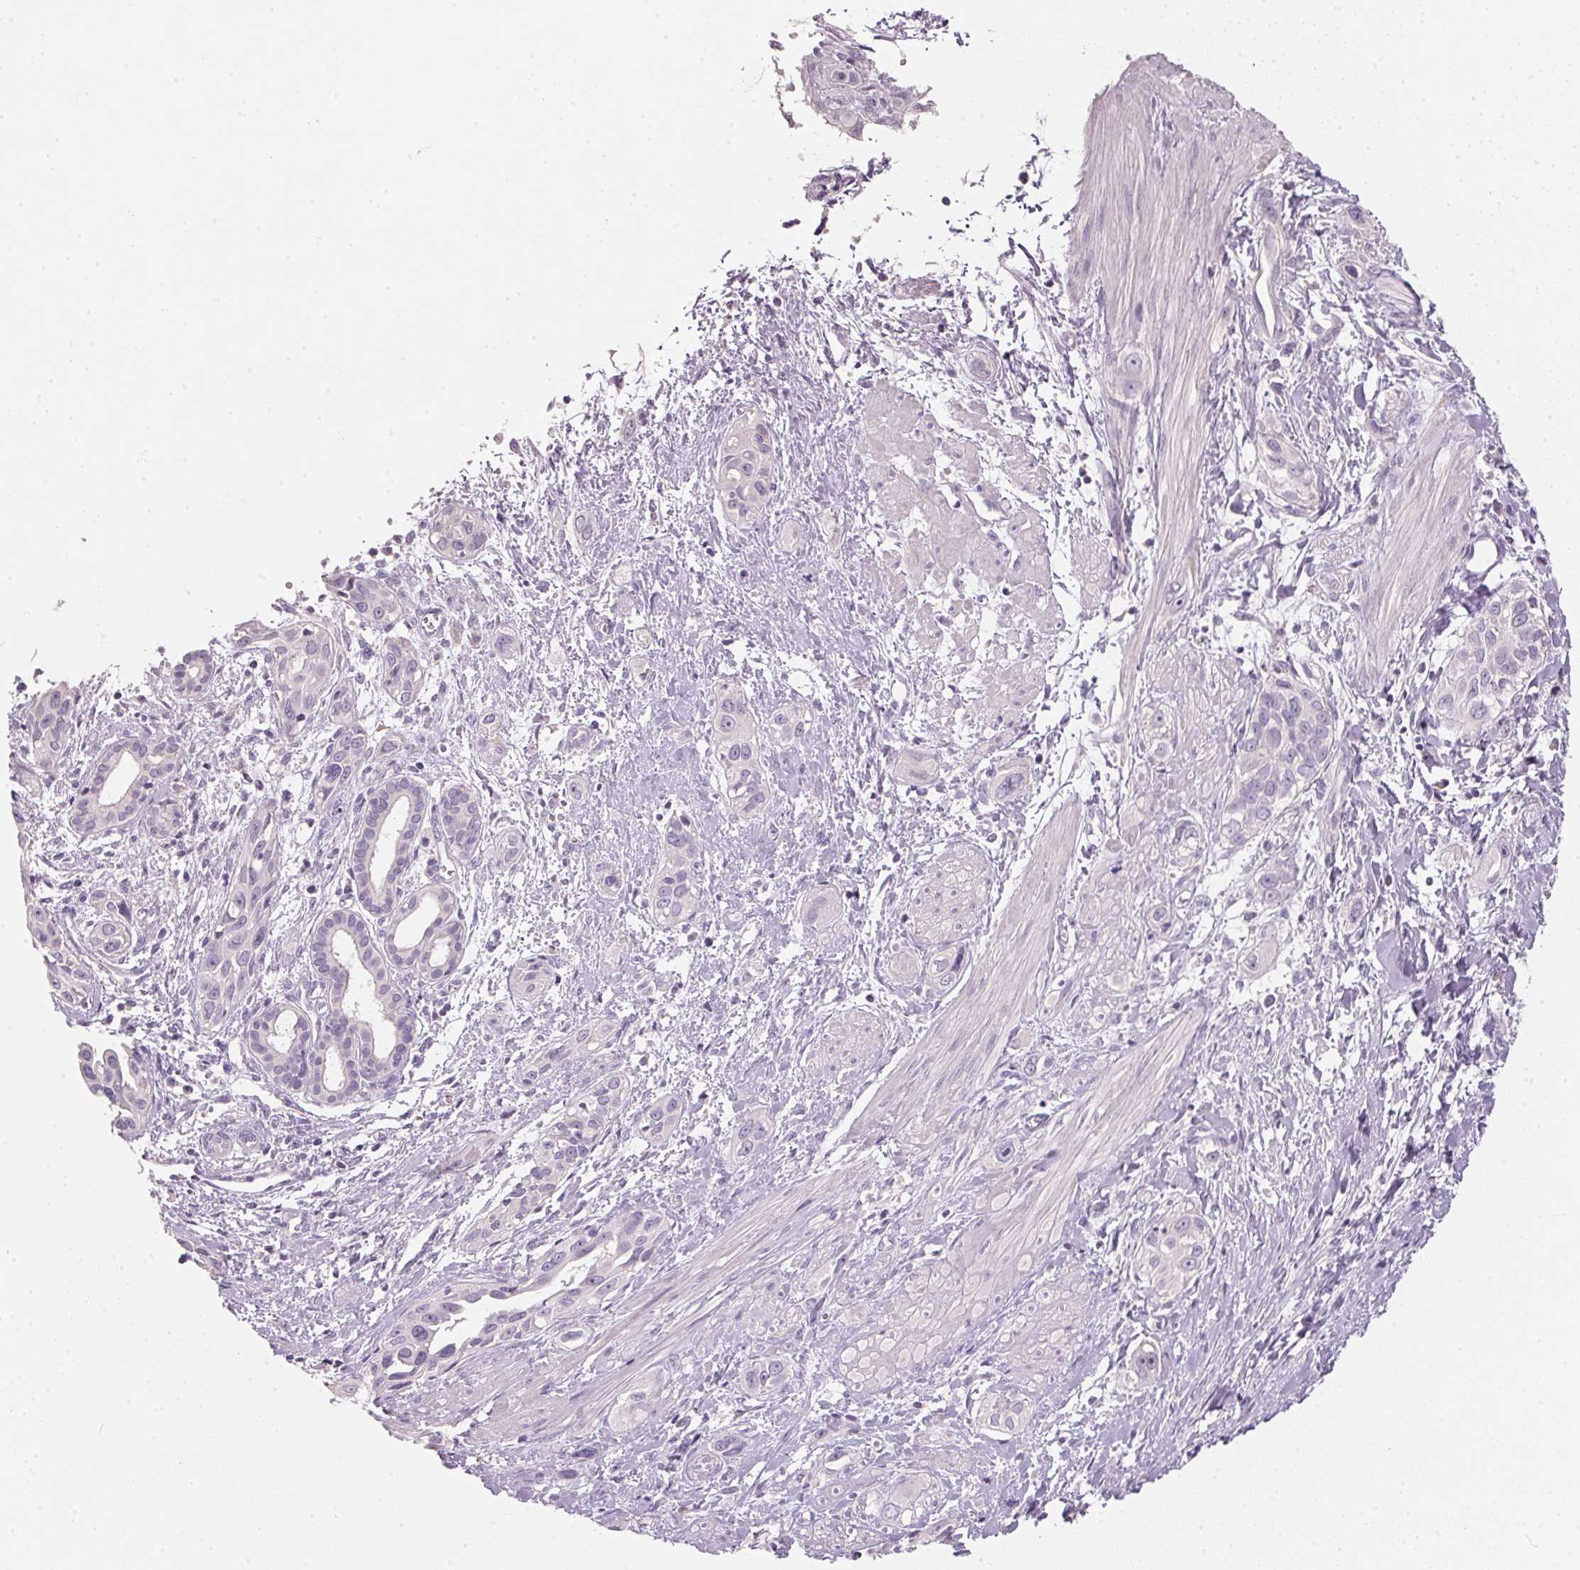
{"staining": {"intensity": "negative", "quantity": "none", "location": "none"}, "tissue": "pancreatic cancer", "cell_type": "Tumor cells", "image_type": "cancer", "snomed": [{"axis": "morphology", "description": "Adenocarcinoma, NOS"}, {"axis": "topography", "description": "Pancreas"}], "caption": "IHC micrograph of human pancreatic cancer stained for a protein (brown), which shows no staining in tumor cells.", "gene": "HSD17B1", "patient": {"sex": "female", "age": 55}}